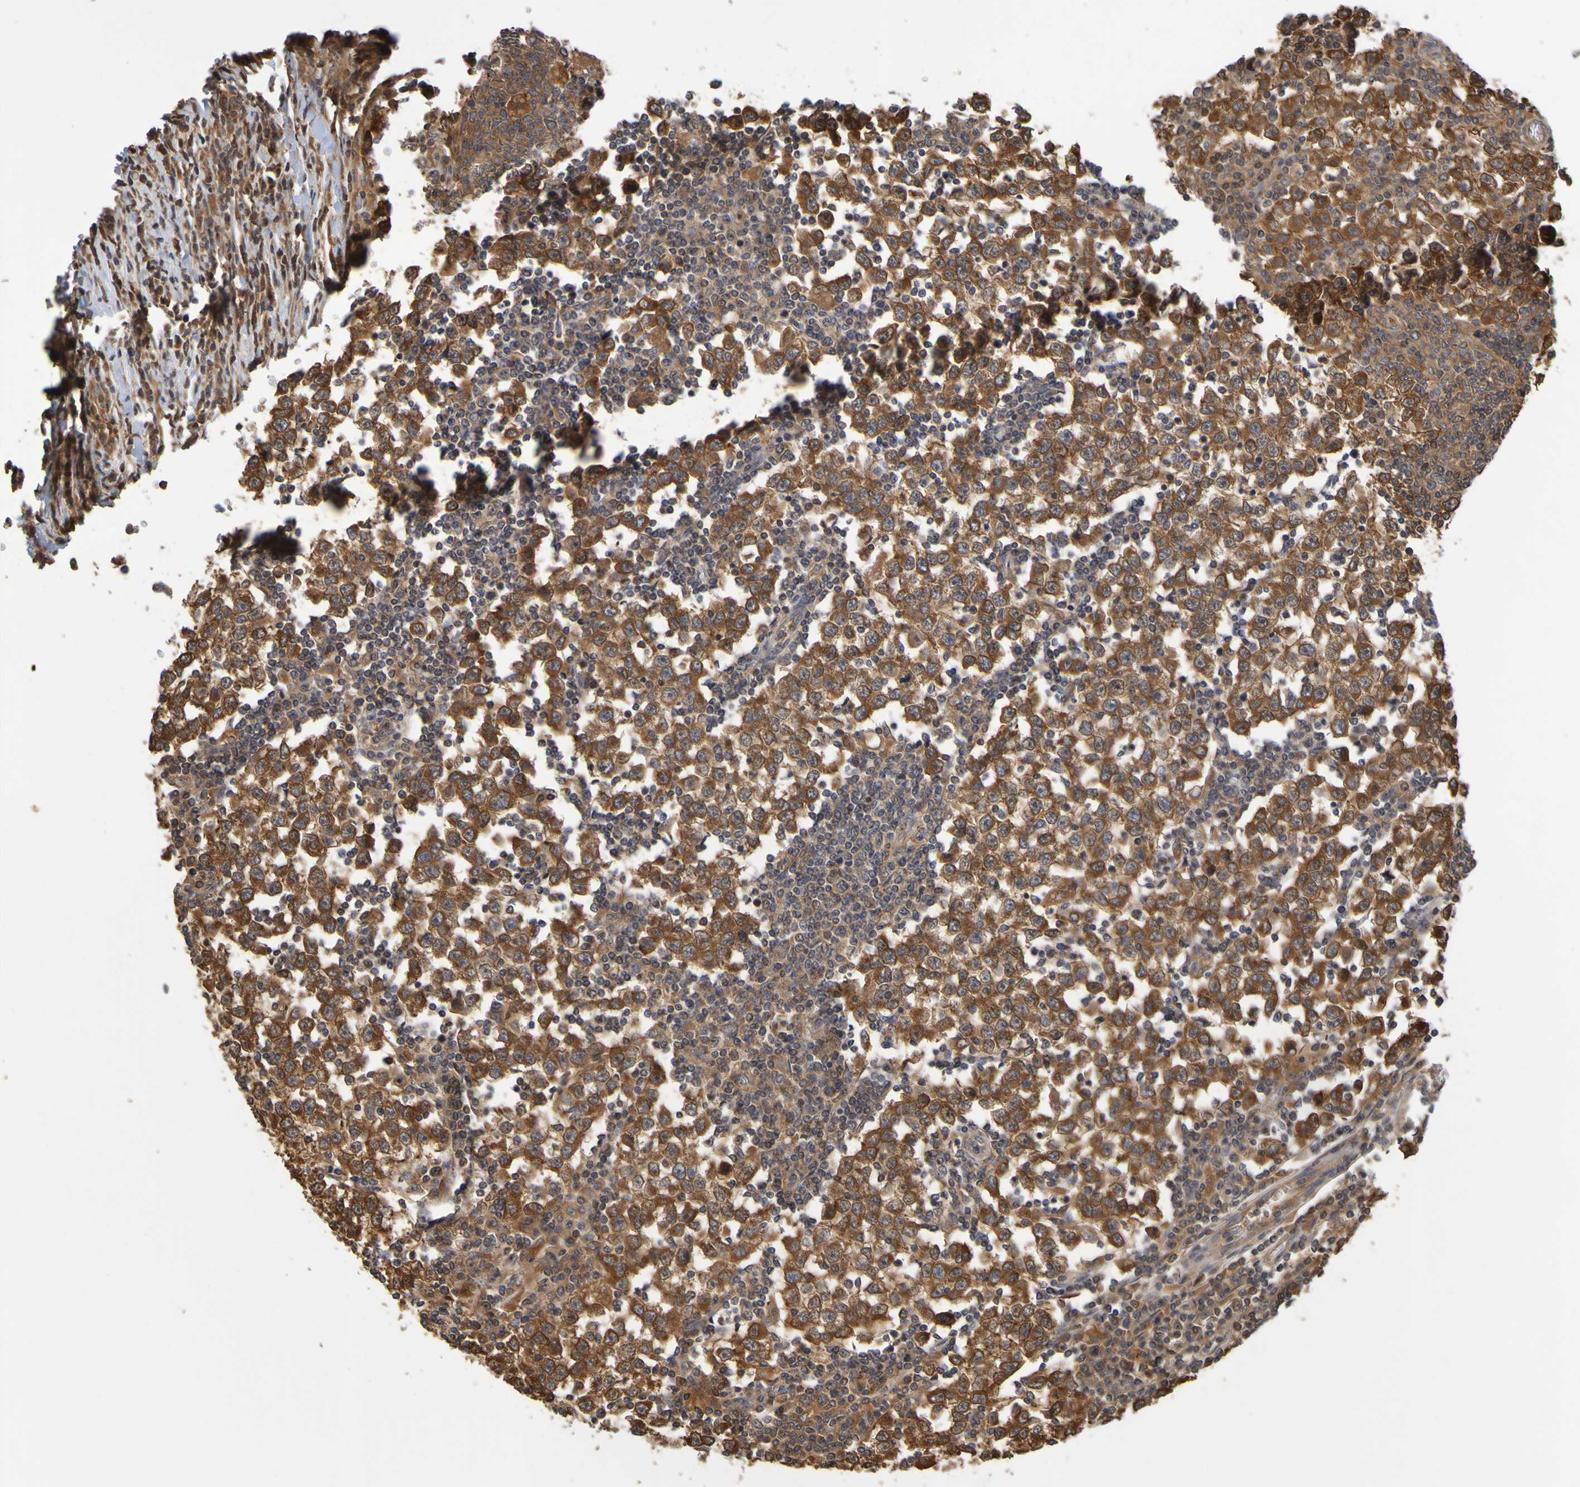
{"staining": {"intensity": "strong", "quantity": ">75%", "location": "cytoplasmic/membranous"}, "tissue": "testis cancer", "cell_type": "Tumor cells", "image_type": "cancer", "snomed": [{"axis": "morphology", "description": "Seminoma, NOS"}, {"axis": "topography", "description": "Testis"}], "caption": "Strong cytoplasmic/membranous protein expression is seen in approximately >75% of tumor cells in testis cancer (seminoma).", "gene": "OCRL", "patient": {"sex": "male", "age": 65}}